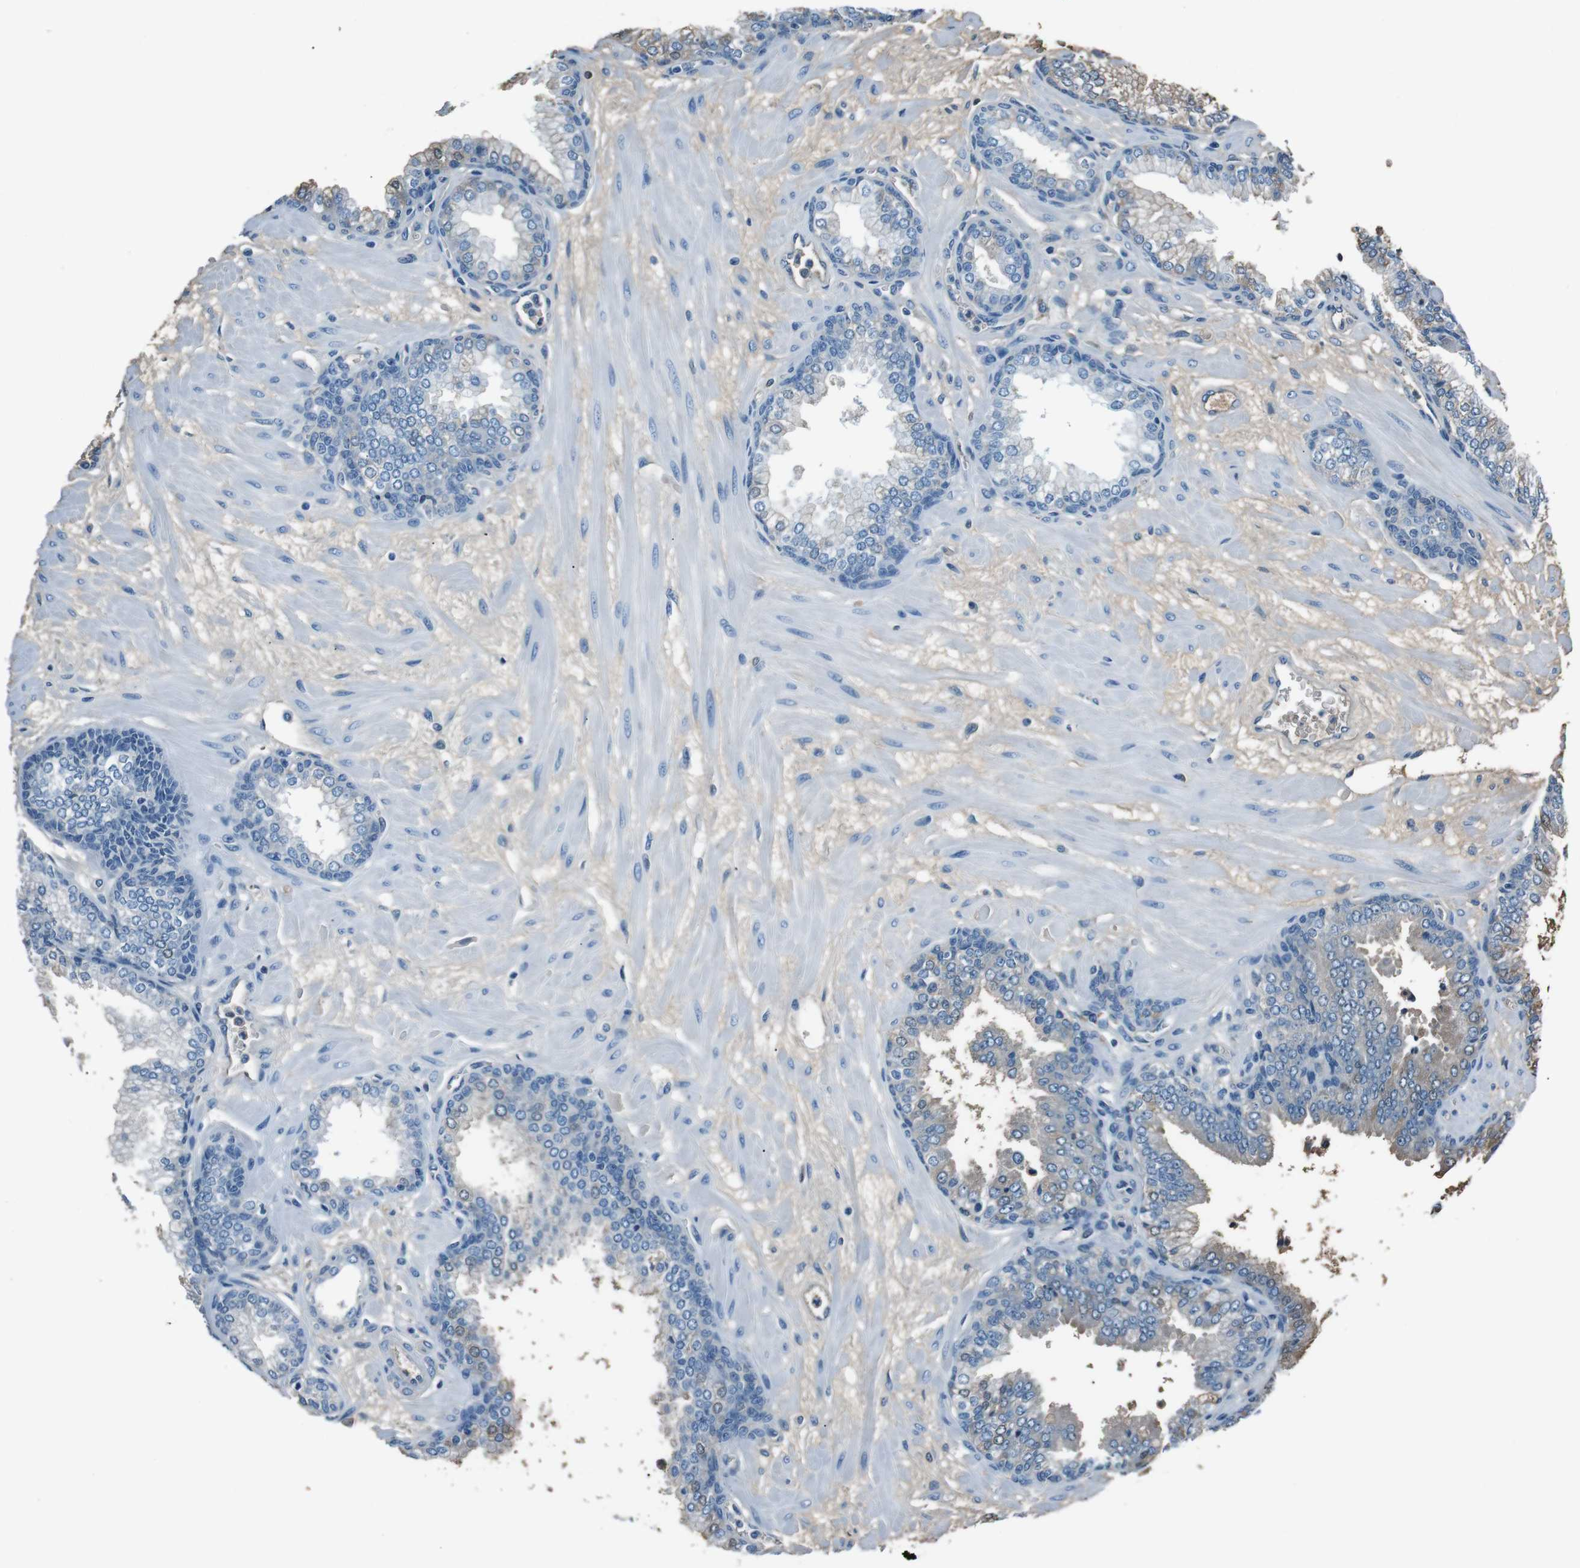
{"staining": {"intensity": "weak", "quantity": "<25%", "location": "cytoplasmic/membranous"}, "tissue": "prostate", "cell_type": "Glandular cells", "image_type": "normal", "snomed": [{"axis": "morphology", "description": "Normal tissue, NOS"}, {"axis": "morphology", "description": "Urothelial carcinoma, Low grade"}, {"axis": "topography", "description": "Urinary bladder"}, {"axis": "topography", "description": "Prostate"}], "caption": "Immunohistochemistry micrograph of normal prostate: prostate stained with DAB shows no significant protein staining in glandular cells. (Stains: DAB immunohistochemistry with hematoxylin counter stain, Microscopy: brightfield microscopy at high magnification).", "gene": "LEP", "patient": {"sex": "male", "age": 60}}